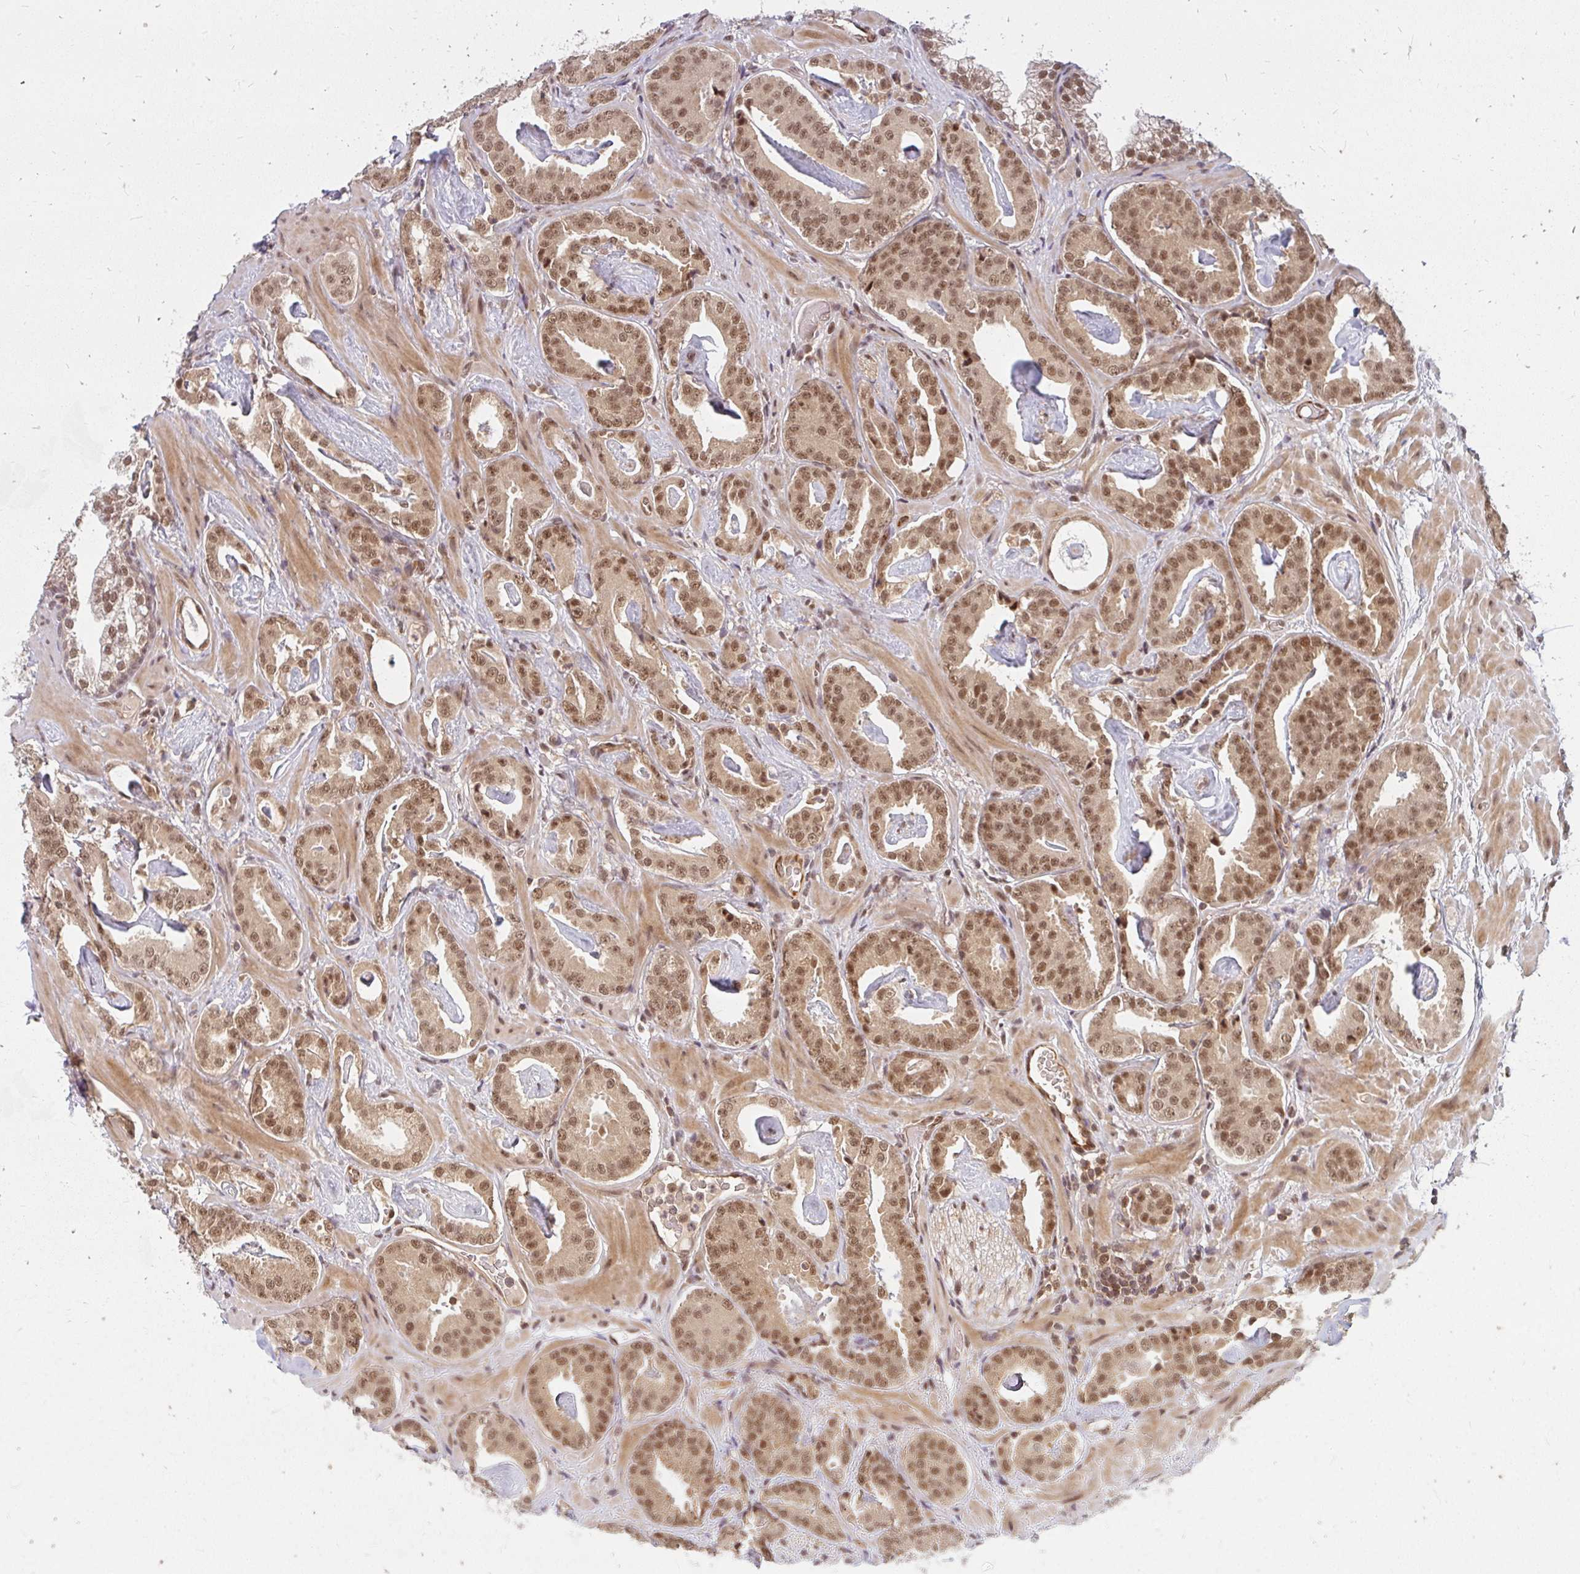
{"staining": {"intensity": "moderate", "quantity": ">75%", "location": "cytoplasmic/membranous,nuclear"}, "tissue": "prostate cancer", "cell_type": "Tumor cells", "image_type": "cancer", "snomed": [{"axis": "morphology", "description": "Adenocarcinoma, Low grade"}, {"axis": "topography", "description": "Prostate"}], "caption": "The immunohistochemical stain labels moderate cytoplasmic/membranous and nuclear positivity in tumor cells of prostate cancer (adenocarcinoma (low-grade)) tissue. (DAB (3,3'-diaminobenzidine) = brown stain, brightfield microscopy at high magnification).", "gene": "GTF3C6", "patient": {"sex": "male", "age": 62}}